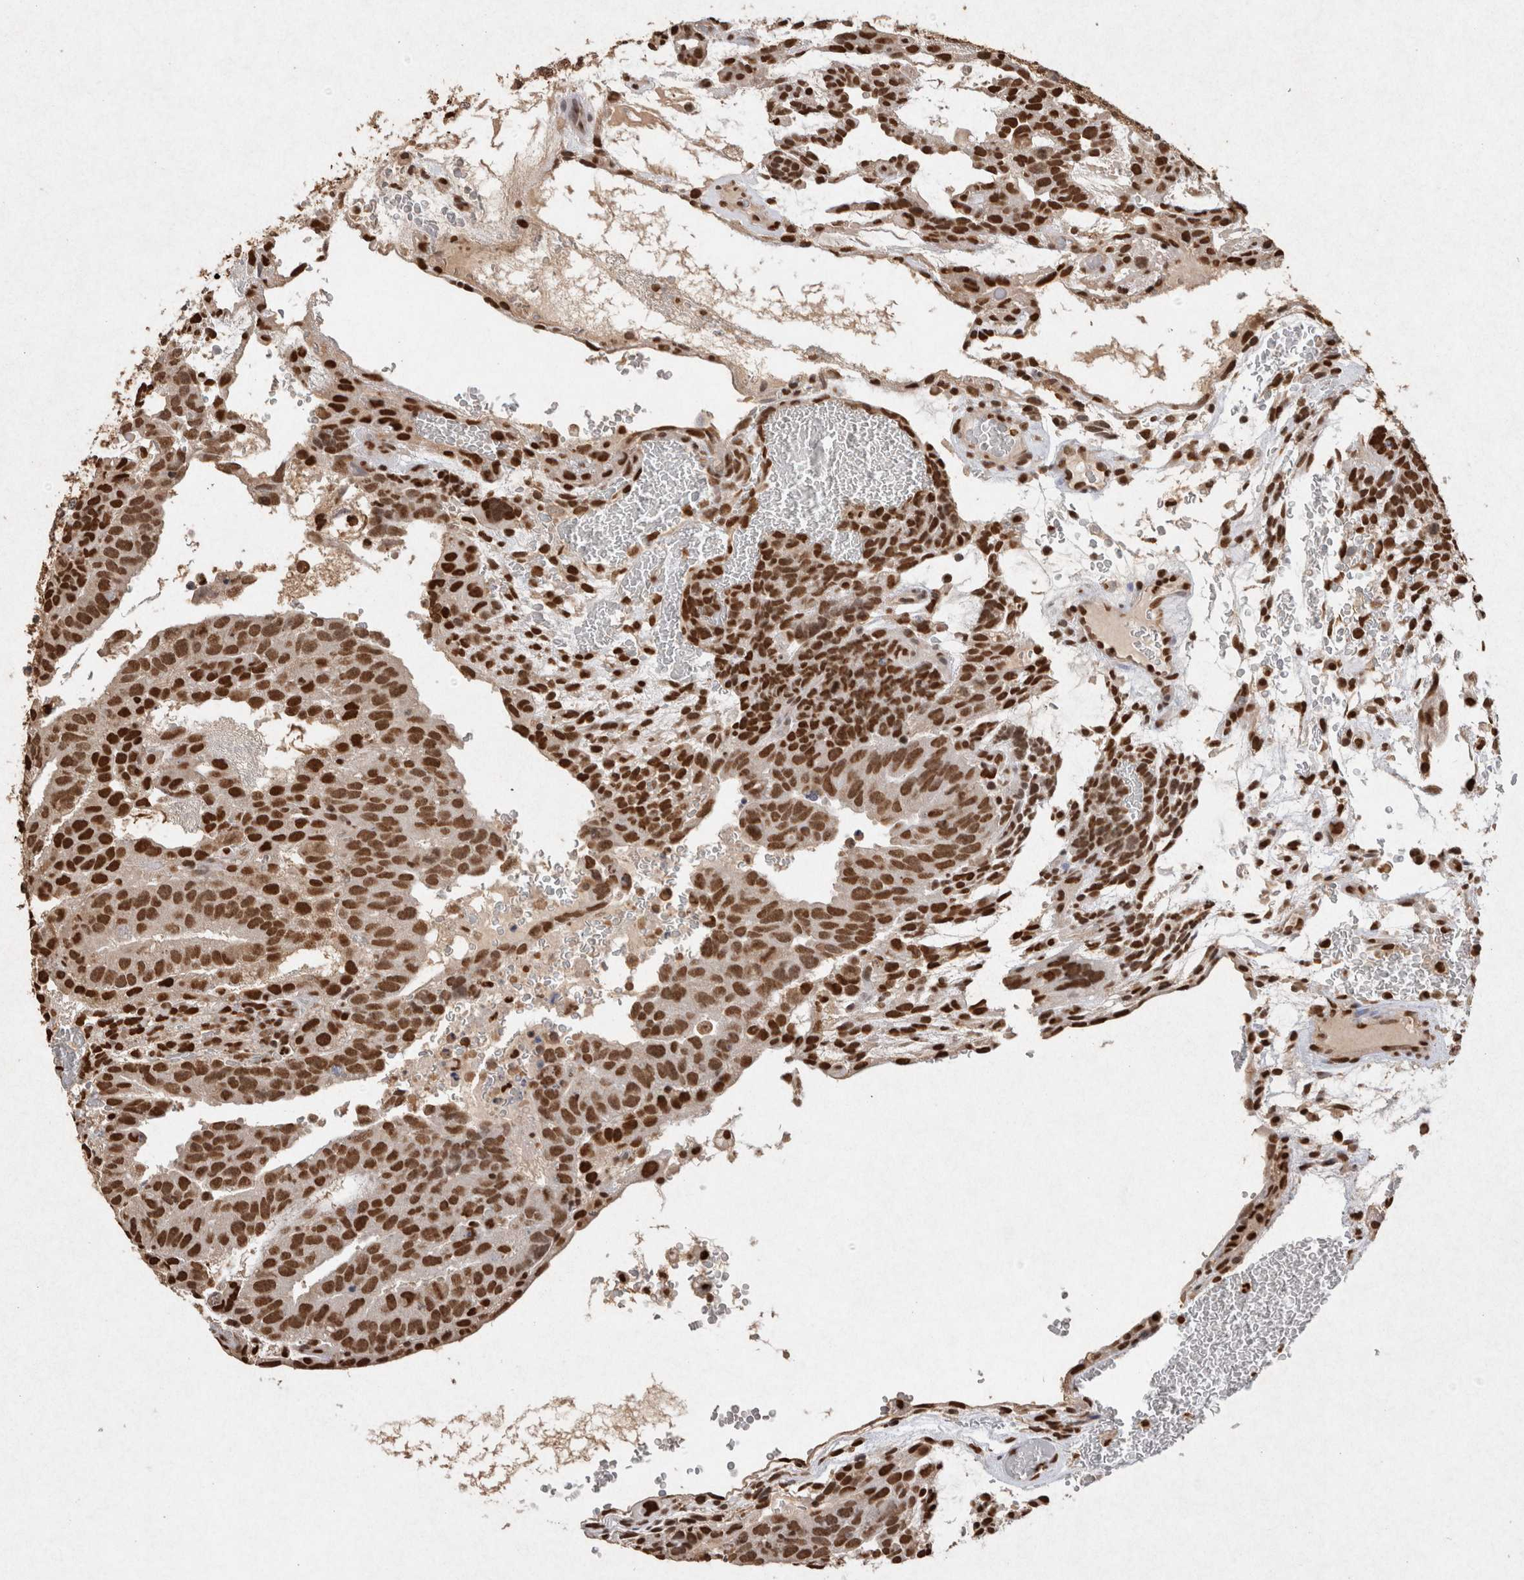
{"staining": {"intensity": "strong", "quantity": ">75%", "location": "nuclear"}, "tissue": "testis cancer", "cell_type": "Tumor cells", "image_type": "cancer", "snomed": [{"axis": "morphology", "description": "Seminoma, NOS"}, {"axis": "morphology", "description": "Carcinoma, Embryonal, NOS"}, {"axis": "topography", "description": "Testis"}], "caption": "Protein analysis of testis cancer tissue exhibits strong nuclear expression in about >75% of tumor cells.", "gene": "HDGF", "patient": {"sex": "male", "age": 52}}